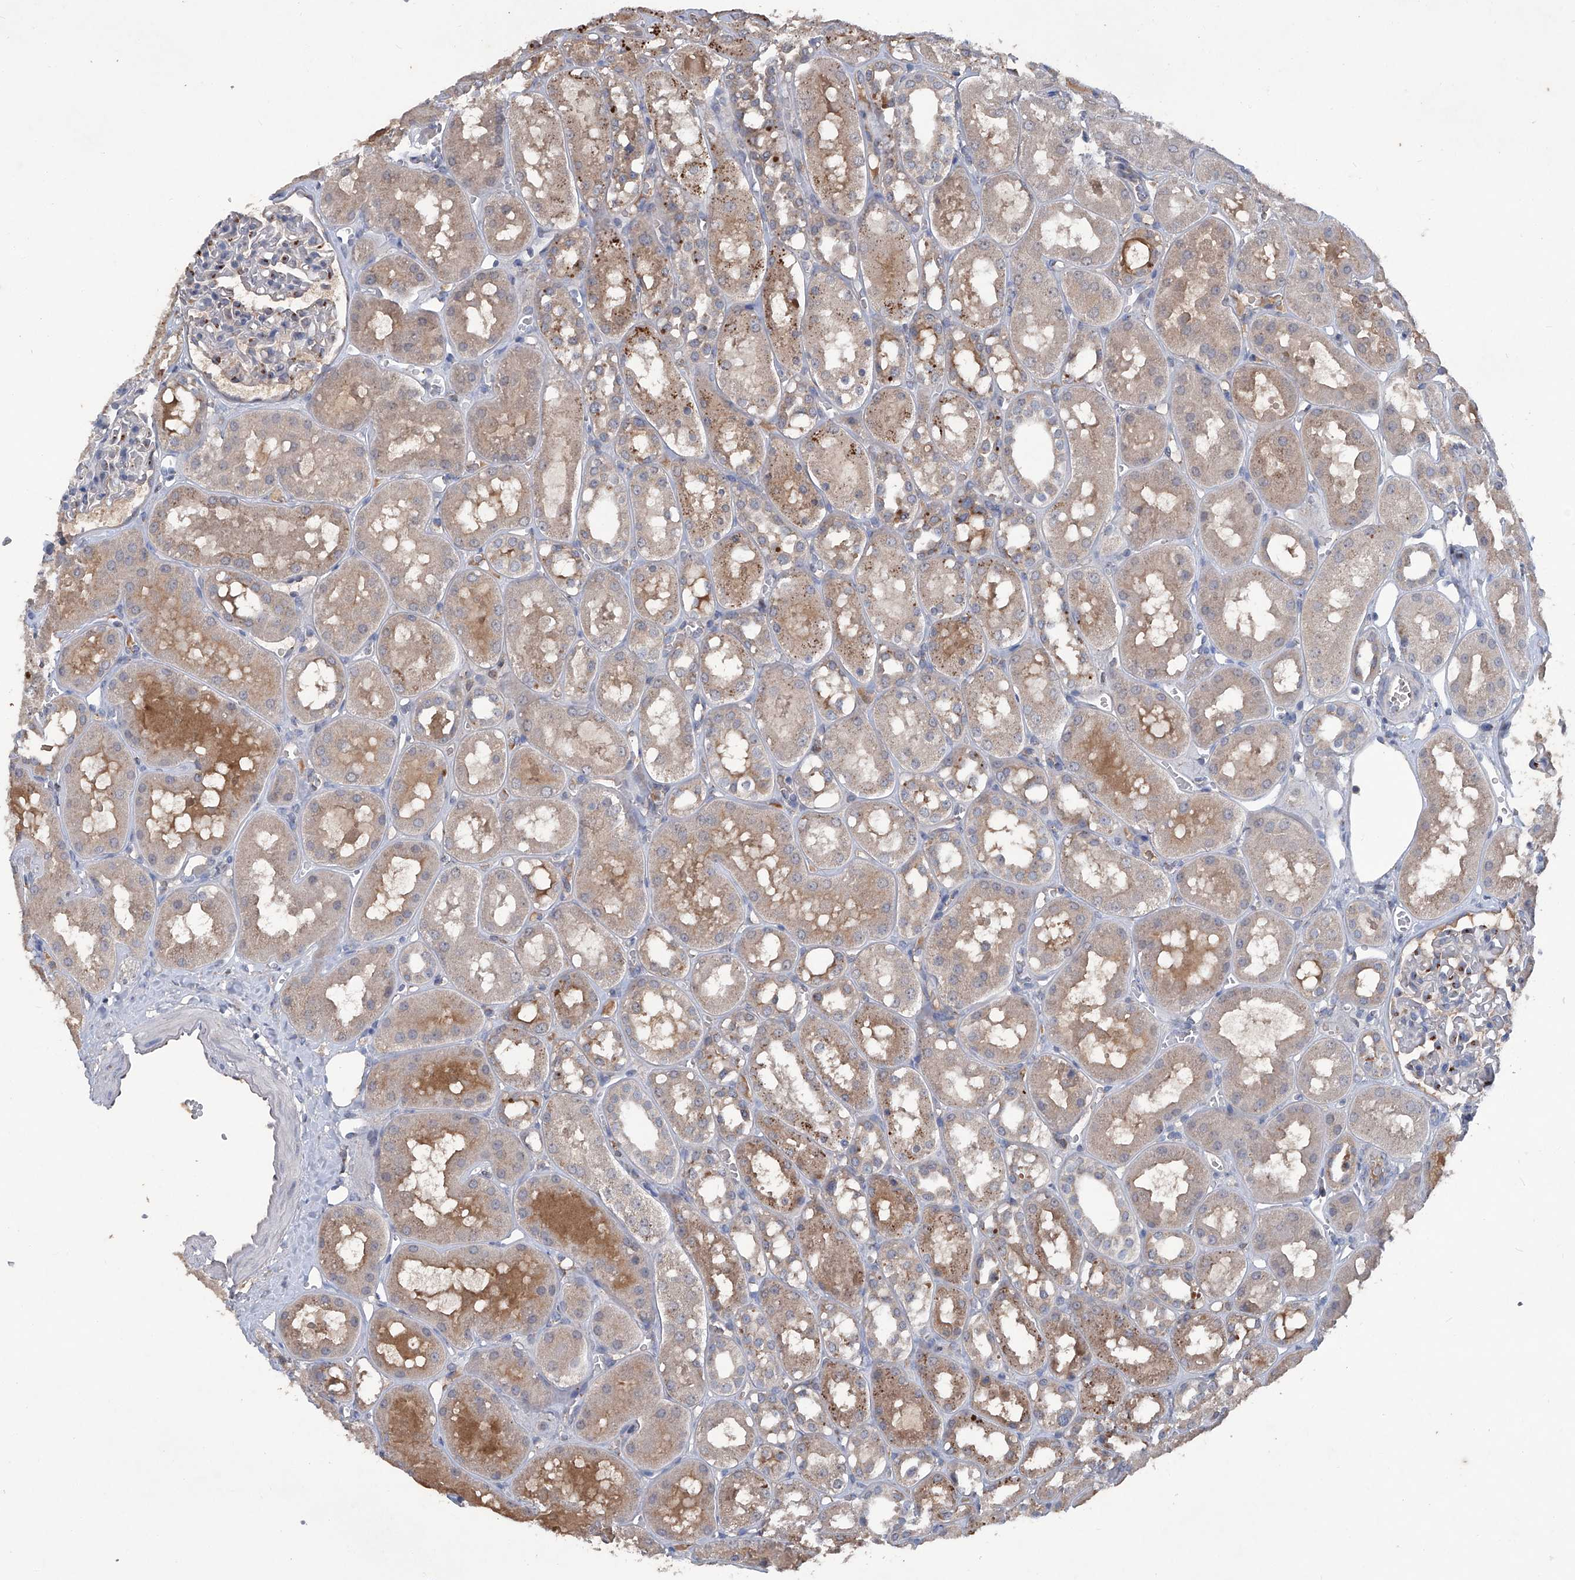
{"staining": {"intensity": "negative", "quantity": "none", "location": "none"}, "tissue": "kidney", "cell_type": "Cells in glomeruli", "image_type": "normal", "snomed": [{"axis": "morphology", "description": "Normal tissue, NOS"}, {"axis": "topography", "description": "Kidney"}], "caption": "There is no significant staining in cells in glomeruli of kidney. (Stains: DAB (3,3'-diaminobenzidine) immunohistochemistry (IHC) with hematoxylin counter stain, Microscopy: brightfield microscopy at high magnification).", "gene": "PCSK5", "patient": {"sex": "male", "age": 16}}